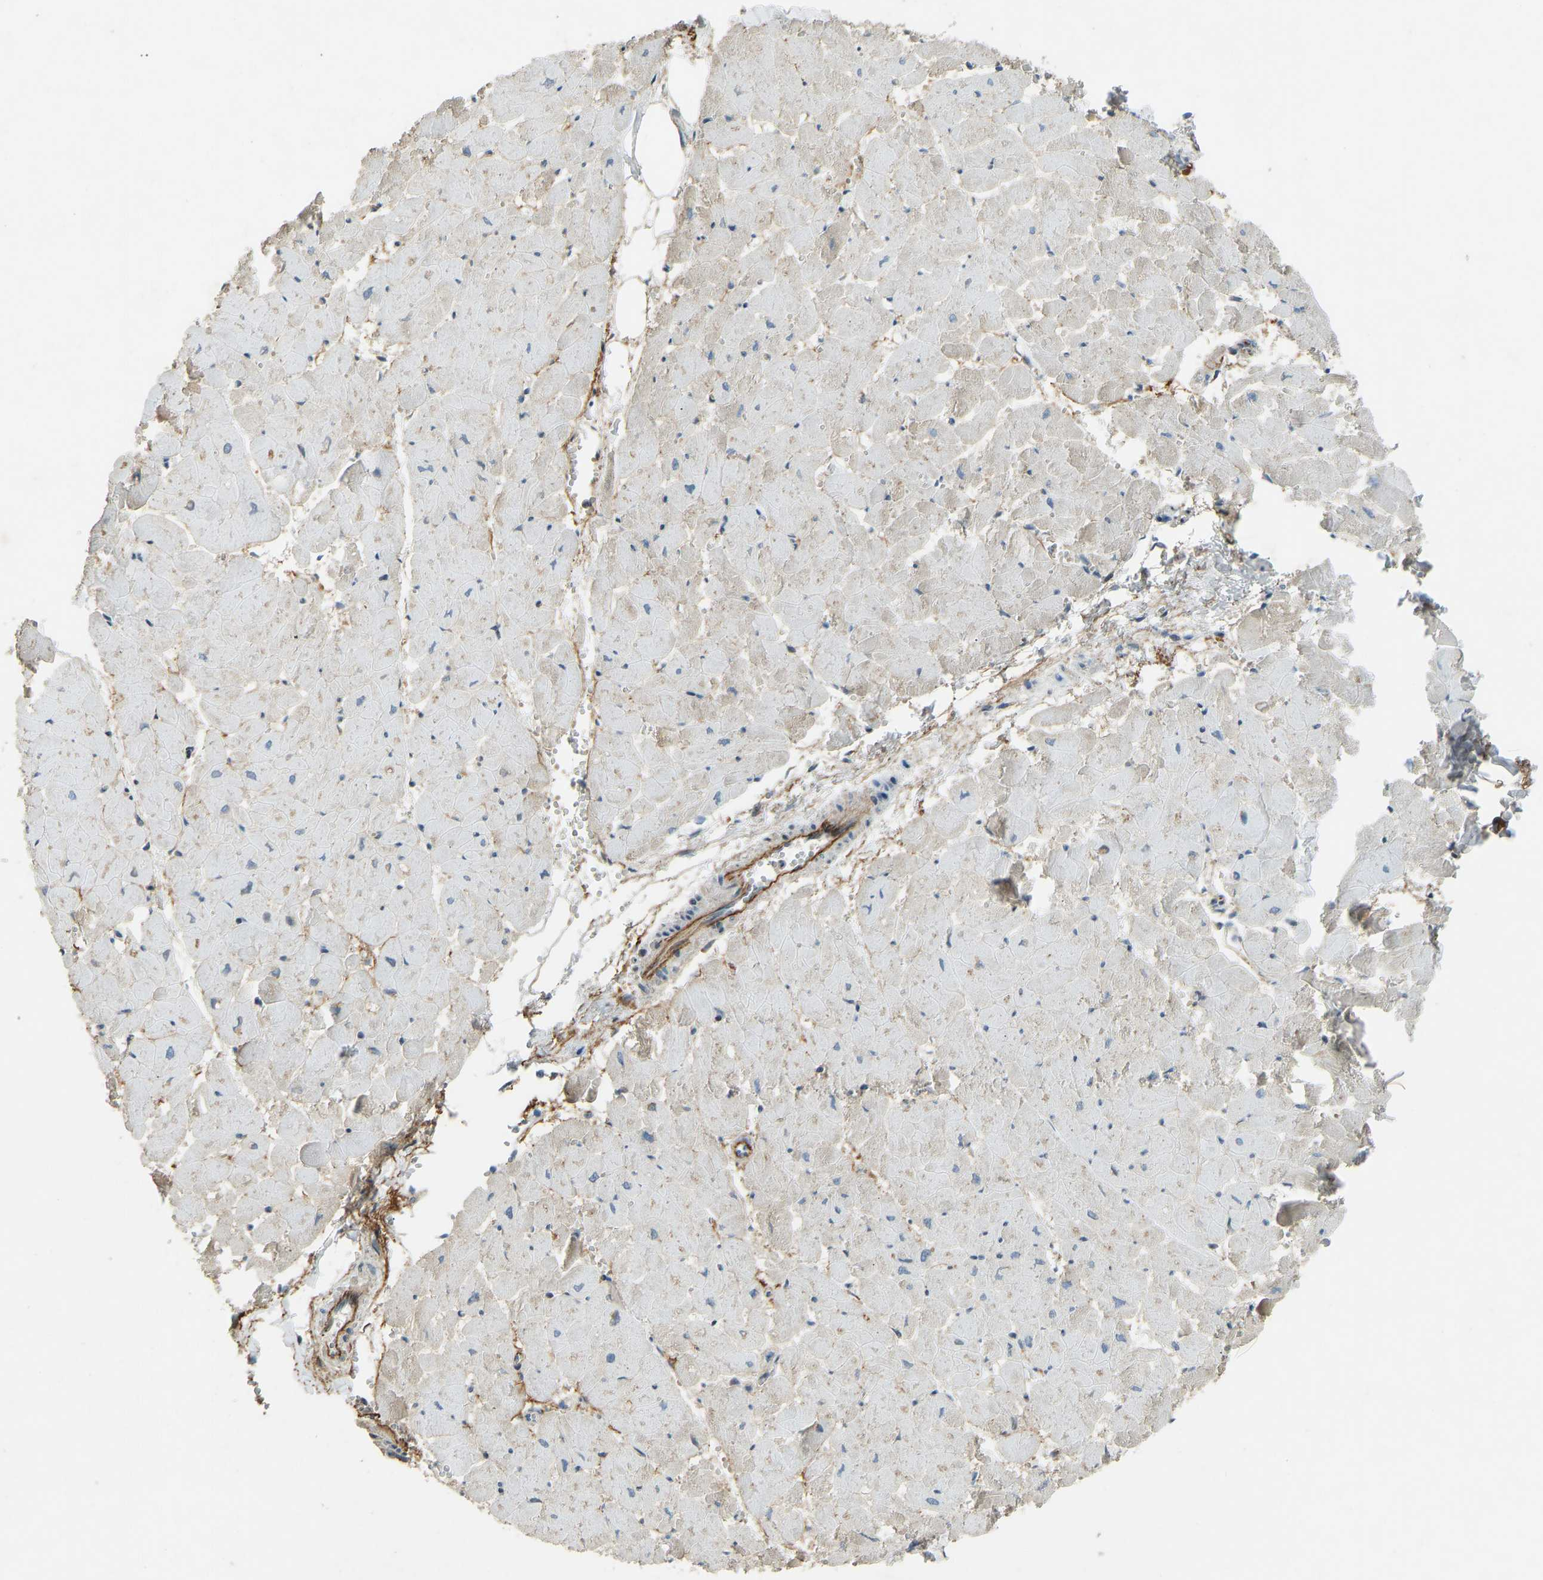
{"staining": {"intensity": "weak", "quantity": "25%-75%", "location": "cytoplasmic/membranous"}, "tissue": "heart muscle", "cell_type": "Cardiomyocytes", "image_type": "normal", "snomed": [{"axis": "morphology", "description": "Normal tissue, NOS"}, {"axis": "topography", "description": "Heart"}], "caption": "Immunohistochemistry of unremarkable human heart muscle reveals low levels of weak cytoplasmic/membranous expression in about 25%-75% of cardiomyocytes. (DAB (3,3'-diaminobenzidine) = brown stain, brightfield microscopy at high magnification).", "gene": "FBLN2", "patient": {"sex": "female", "age": 19}}